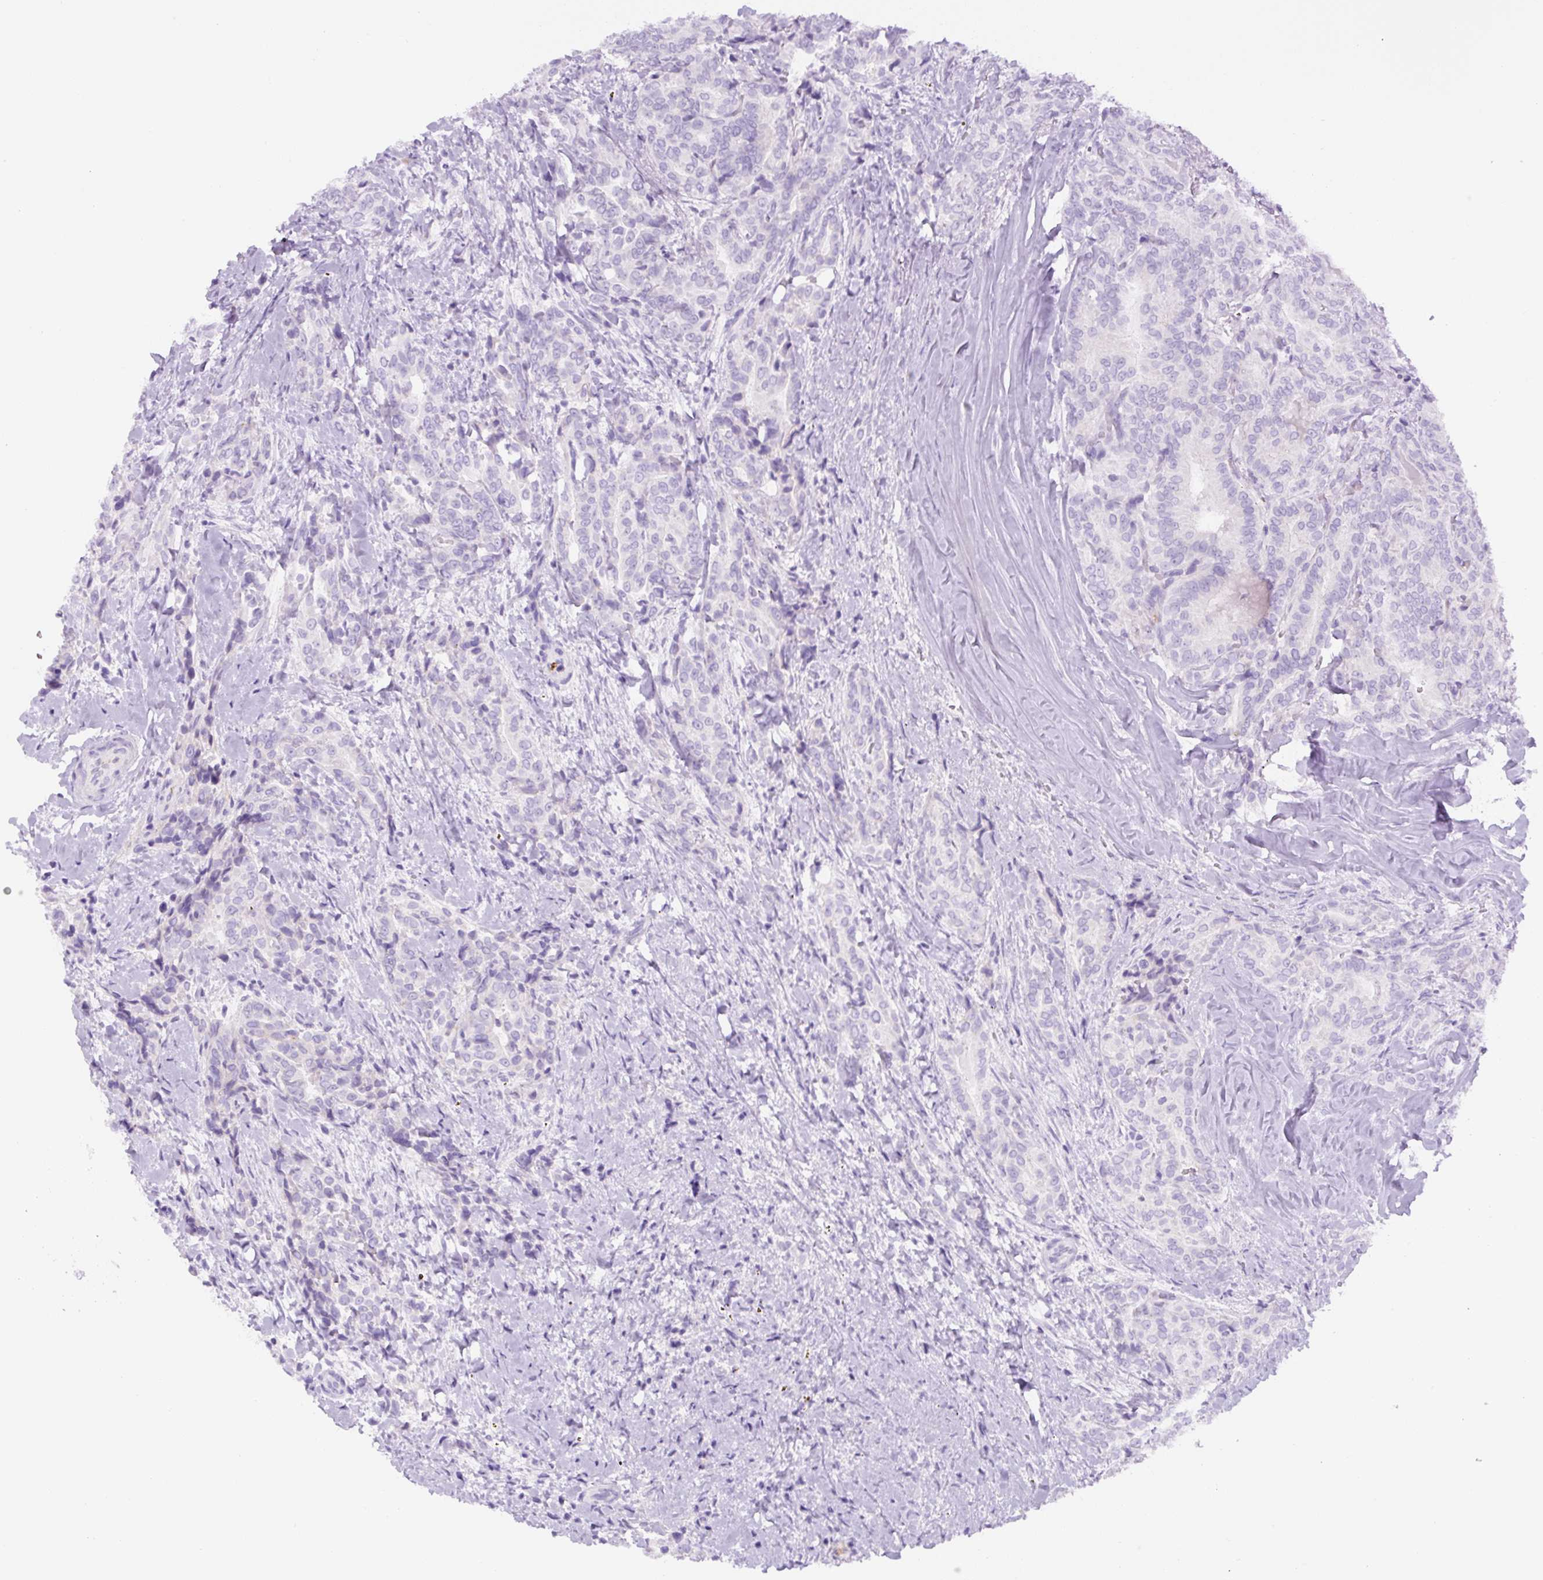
{"staining": {"intensity": "negative", "quantity": "none", "location": "none"}, "tissue": "thyroid cancer", "cell_type": "Tumor cells", "image_type": "cancer", "snomed": [{"axis": "morphology", "description": "Papillary adenocarcinoma, NOS"}, {"axis": "topography", "description": "Thyroid gland"}], "caption": "Immunohistochemistry image of neoplastic tissue: human papillary adenocarcinoma (thyroid) stained with DAB (3,3'-diaminobenzidine) exhibits no significant protein staining in tumor cells.", "gene": "RSPO4", "patient": {"sex": "male", "age": 61}}